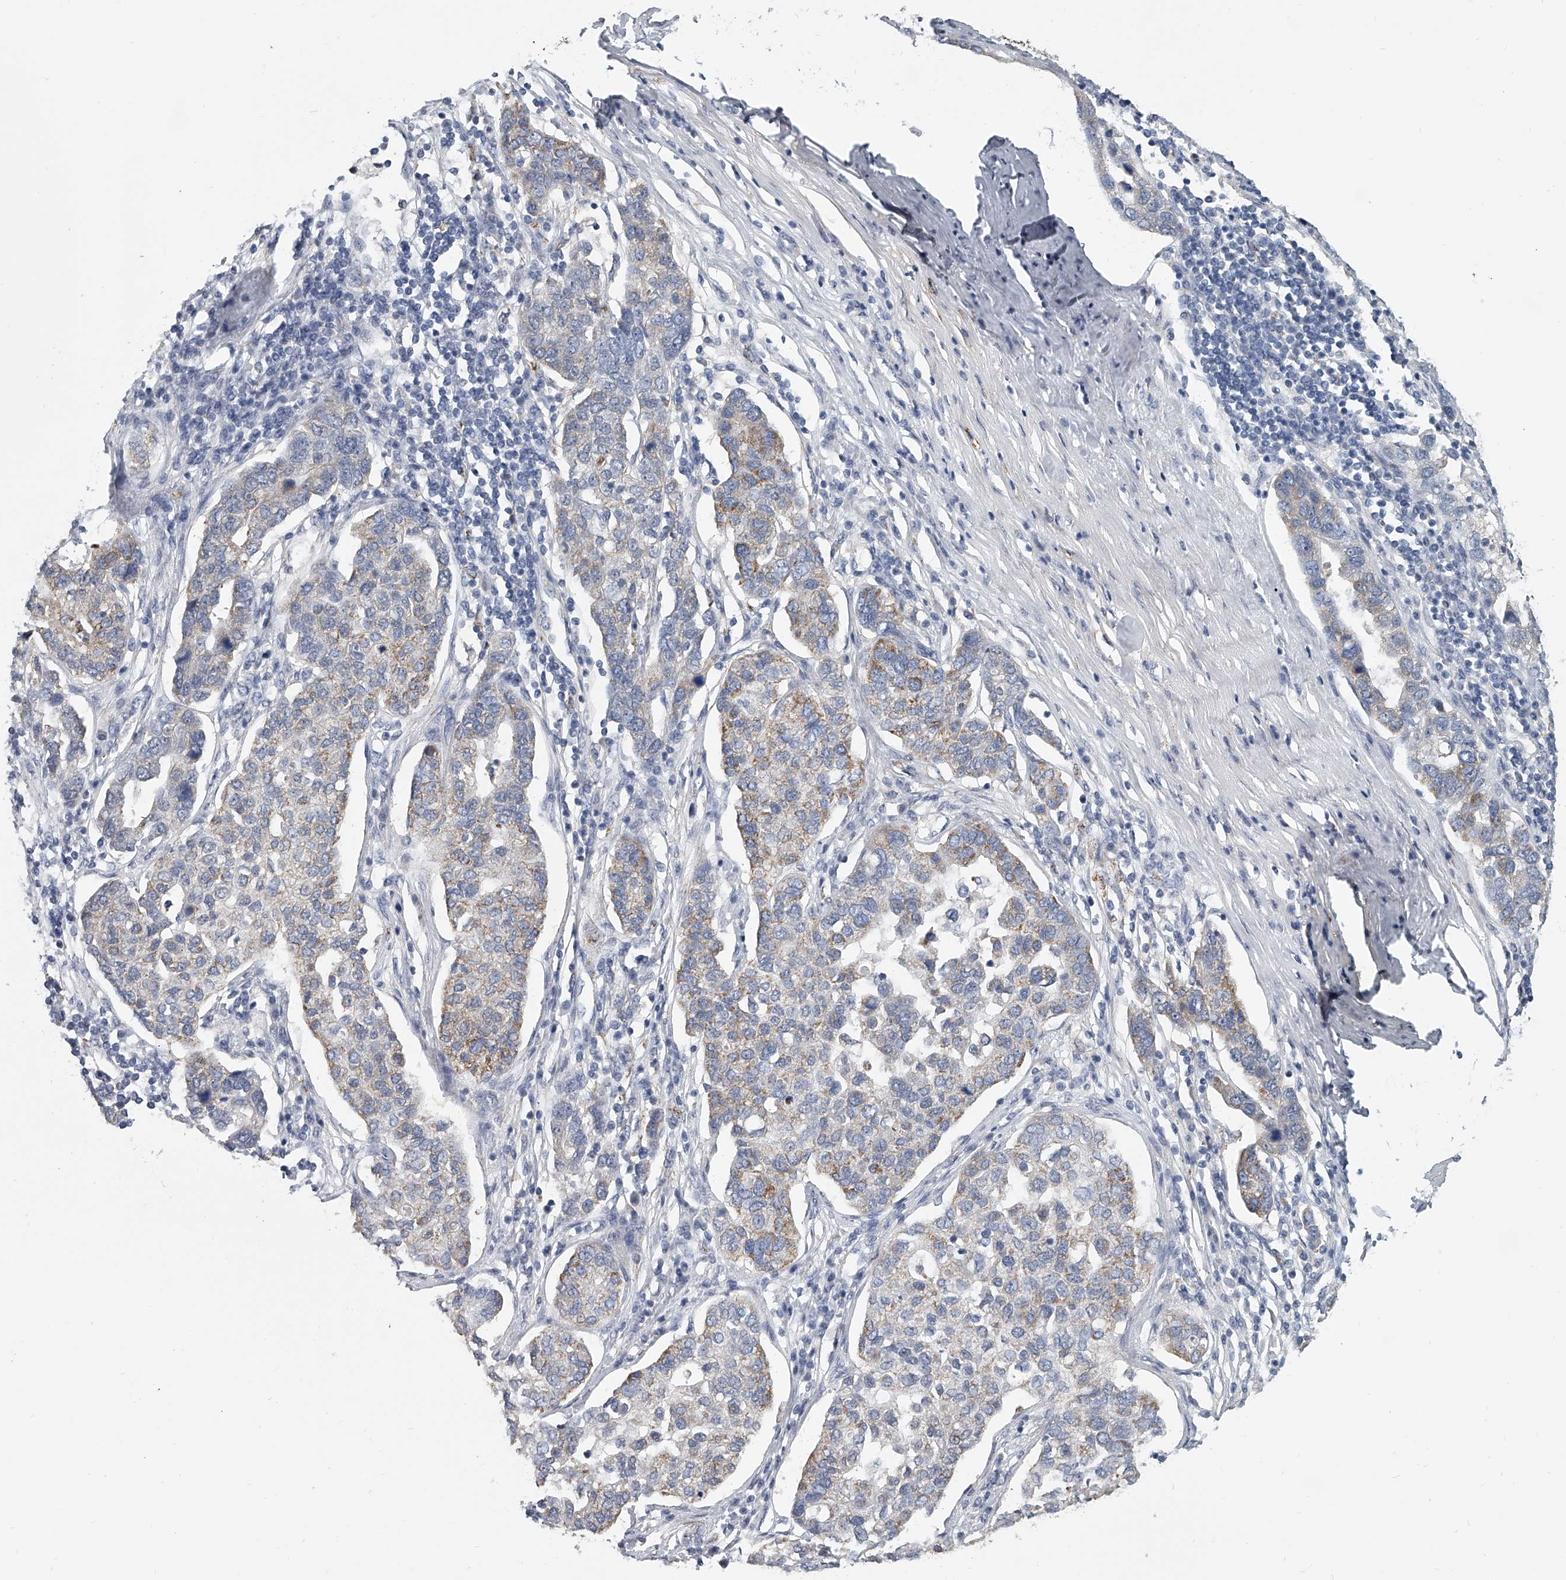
{"staining": {"intensity": "negative", "quantity": "none", "location": "none"}, "tissue": "pancreatic cancer", "cell_type": "Tumor cells", "image_type": "cancer", "snomed": [{"axis": "morphology", "description": "Adenocarcinoma, NOS"}, {"axis": "topography", "description": "Pancreas"}], "caption": "High magnification brightfield microscopy of adenocarcinoma (pancreatic) stained with DAB (brown) and counterstained with hematoxylin (blue): tumor cells show no significant expression. (DAB (3,3'-diaminobenzidine) immunohistochemistry (IHC) visualized using brightfield microscopy, high magnification).", "gene": "KLHL7", "patient": {"sex": "female", "age": 61}}